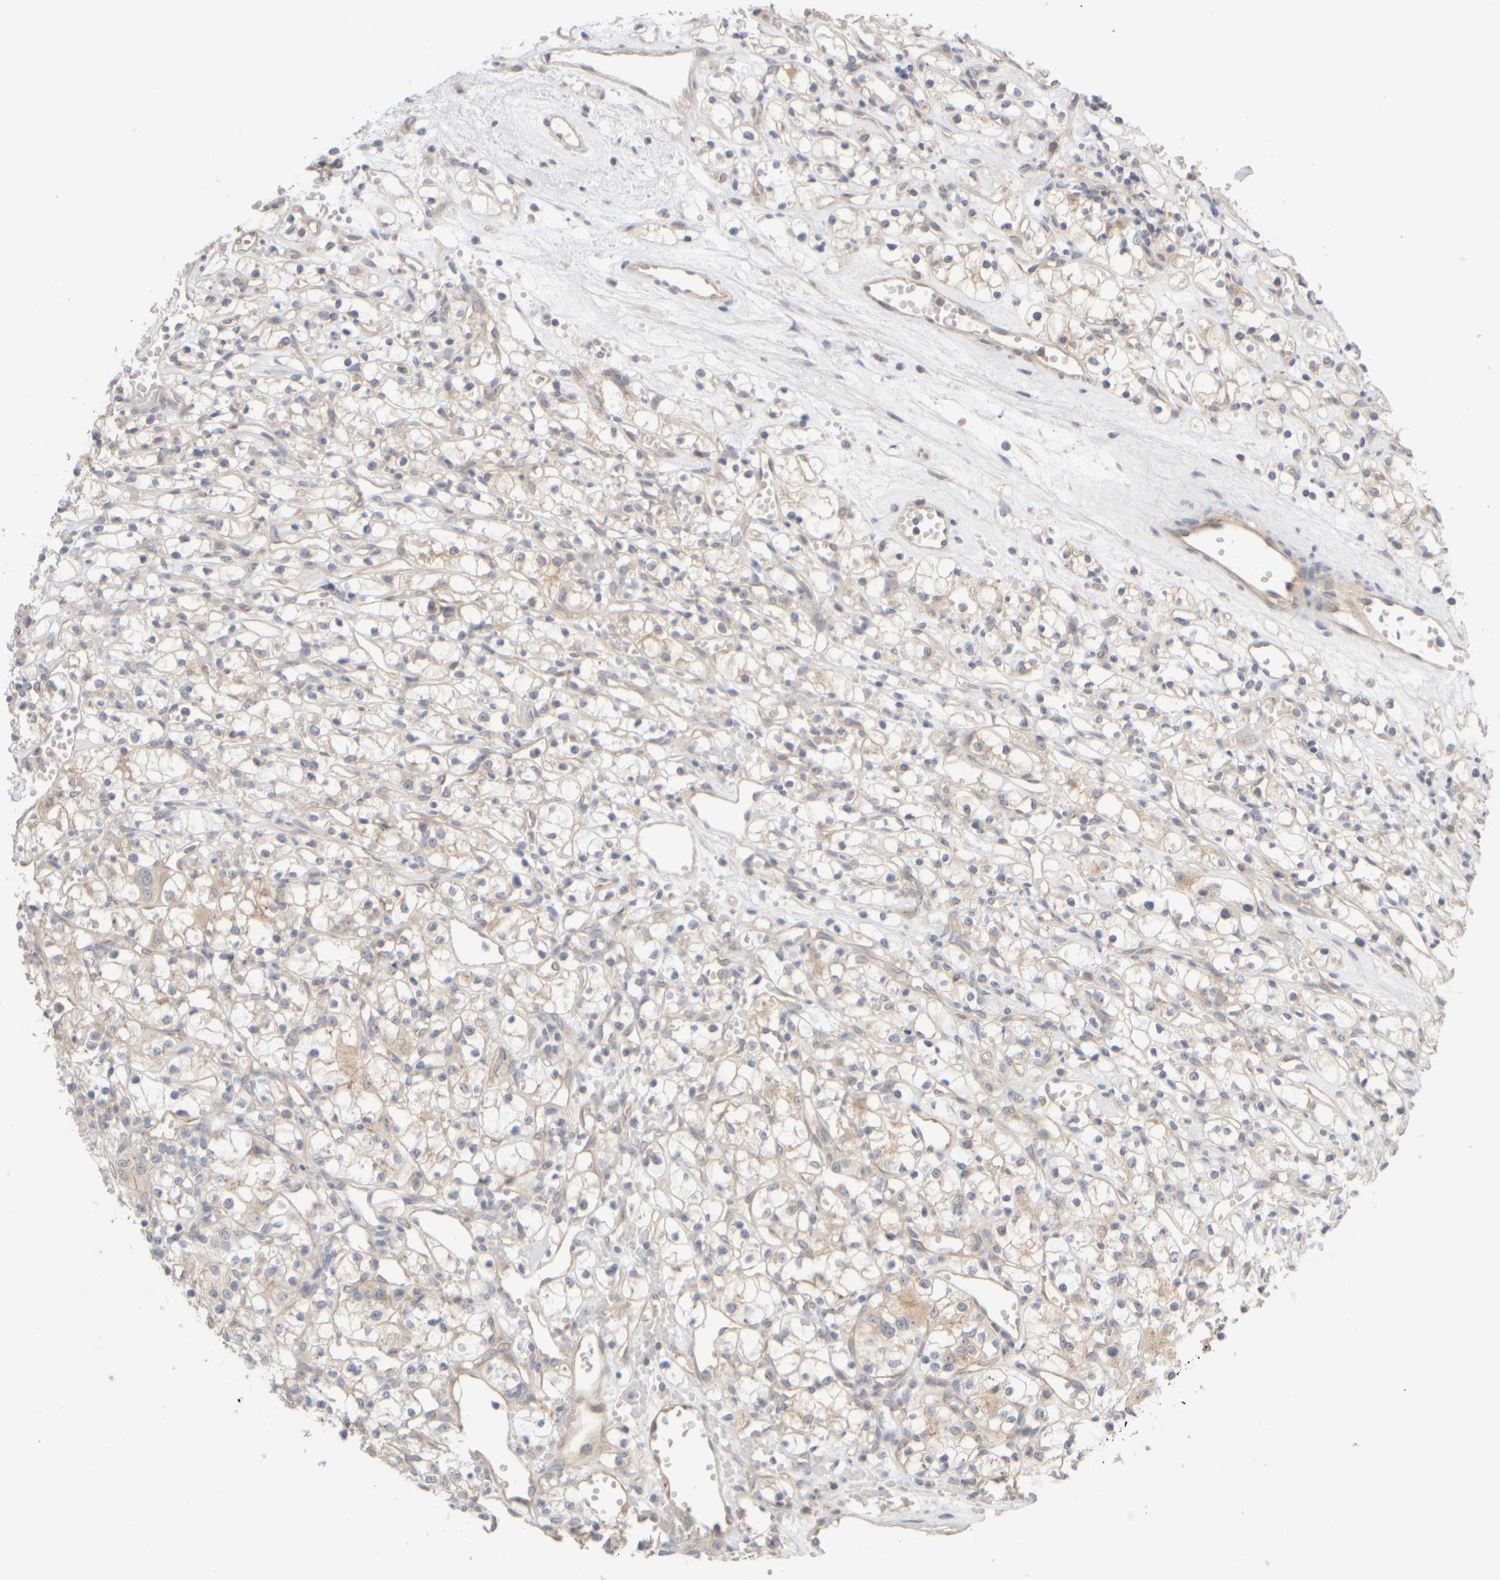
{"staining": {"intensity": "weak", "quantity": "<25%", "location": "cytoplasmic/membranous"}, "tissue": "renal cancer", "cell_type": "Tumor cells", "image_type": "cancer", "snomed": [{"axis": "morphology", "description": "Adenocarcinoma, NOS"}, {"axis": "topography", "description": "Kidney"}], "caption": "DAB (3,3'-diaminobenzidine) immunohistochemical staining of human renal cancer reveals no significant positivity in tumor cells.", "gene": "GOPC", "patient": {"sex": "female", "age": 59}}